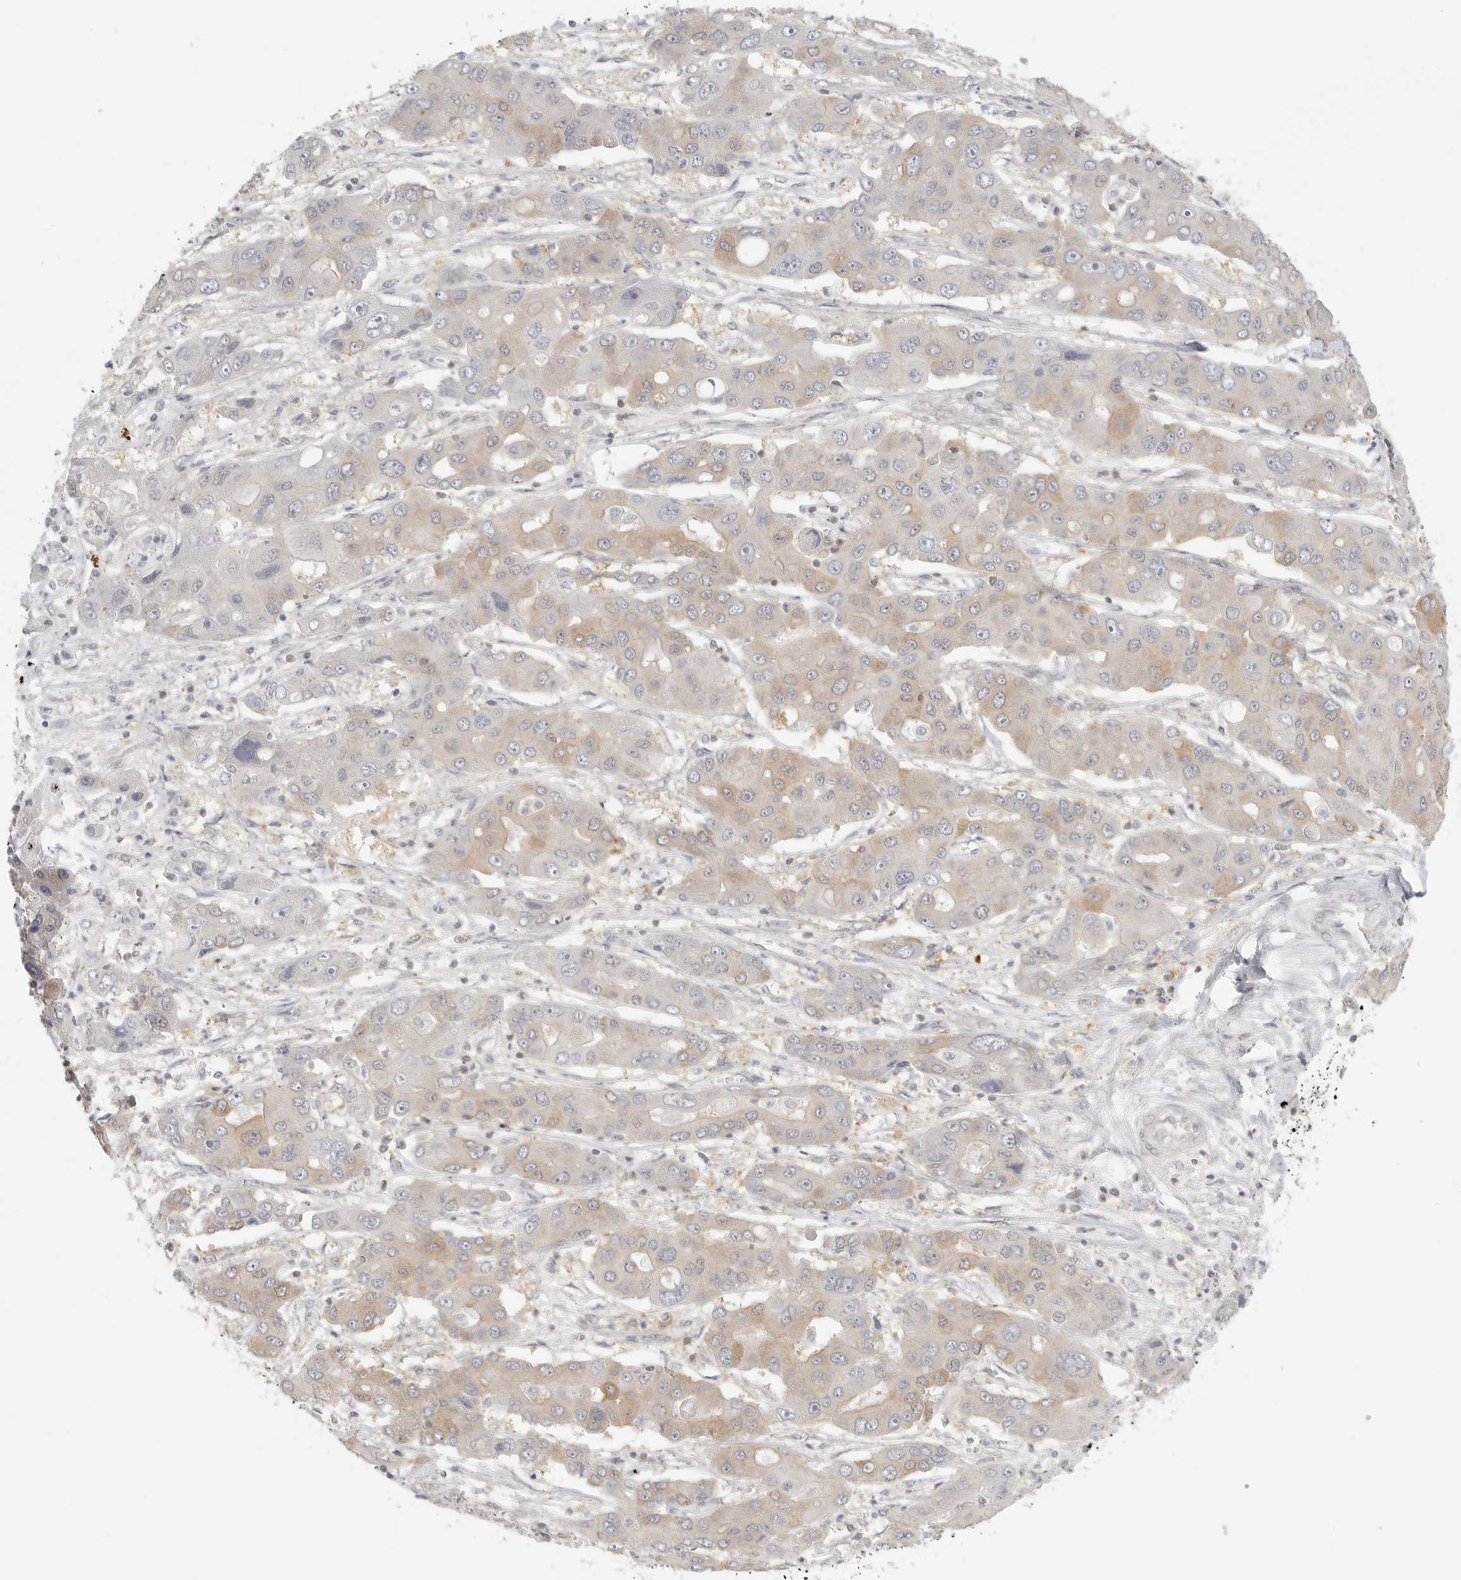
{"staining": {"intensity": "weak", "quantity": "25%-75%", "location": "cytoplasmic/membranous"}, "tissue": "liver cancer", "cell_type": "Tumor cells", "image_type": "cancer", "snomed": [{"axis": "morphology", "description": "Cholangiocarcinoma"}, {"axis": "topography", "description": "Liver"}], "caption": "Immunohistochemistry (DAB) staining of human liver cancer displays weak cytoplasmic/membranous protein staining in approximately 25%-75% of tumor cells. The staining is performed using DAB brown chromogen to label protein expression. The nuclei are counter-stained blue using hematoxylin.", "gene": "HDAC6", "patient": {"sex": "male", "age": 67}}